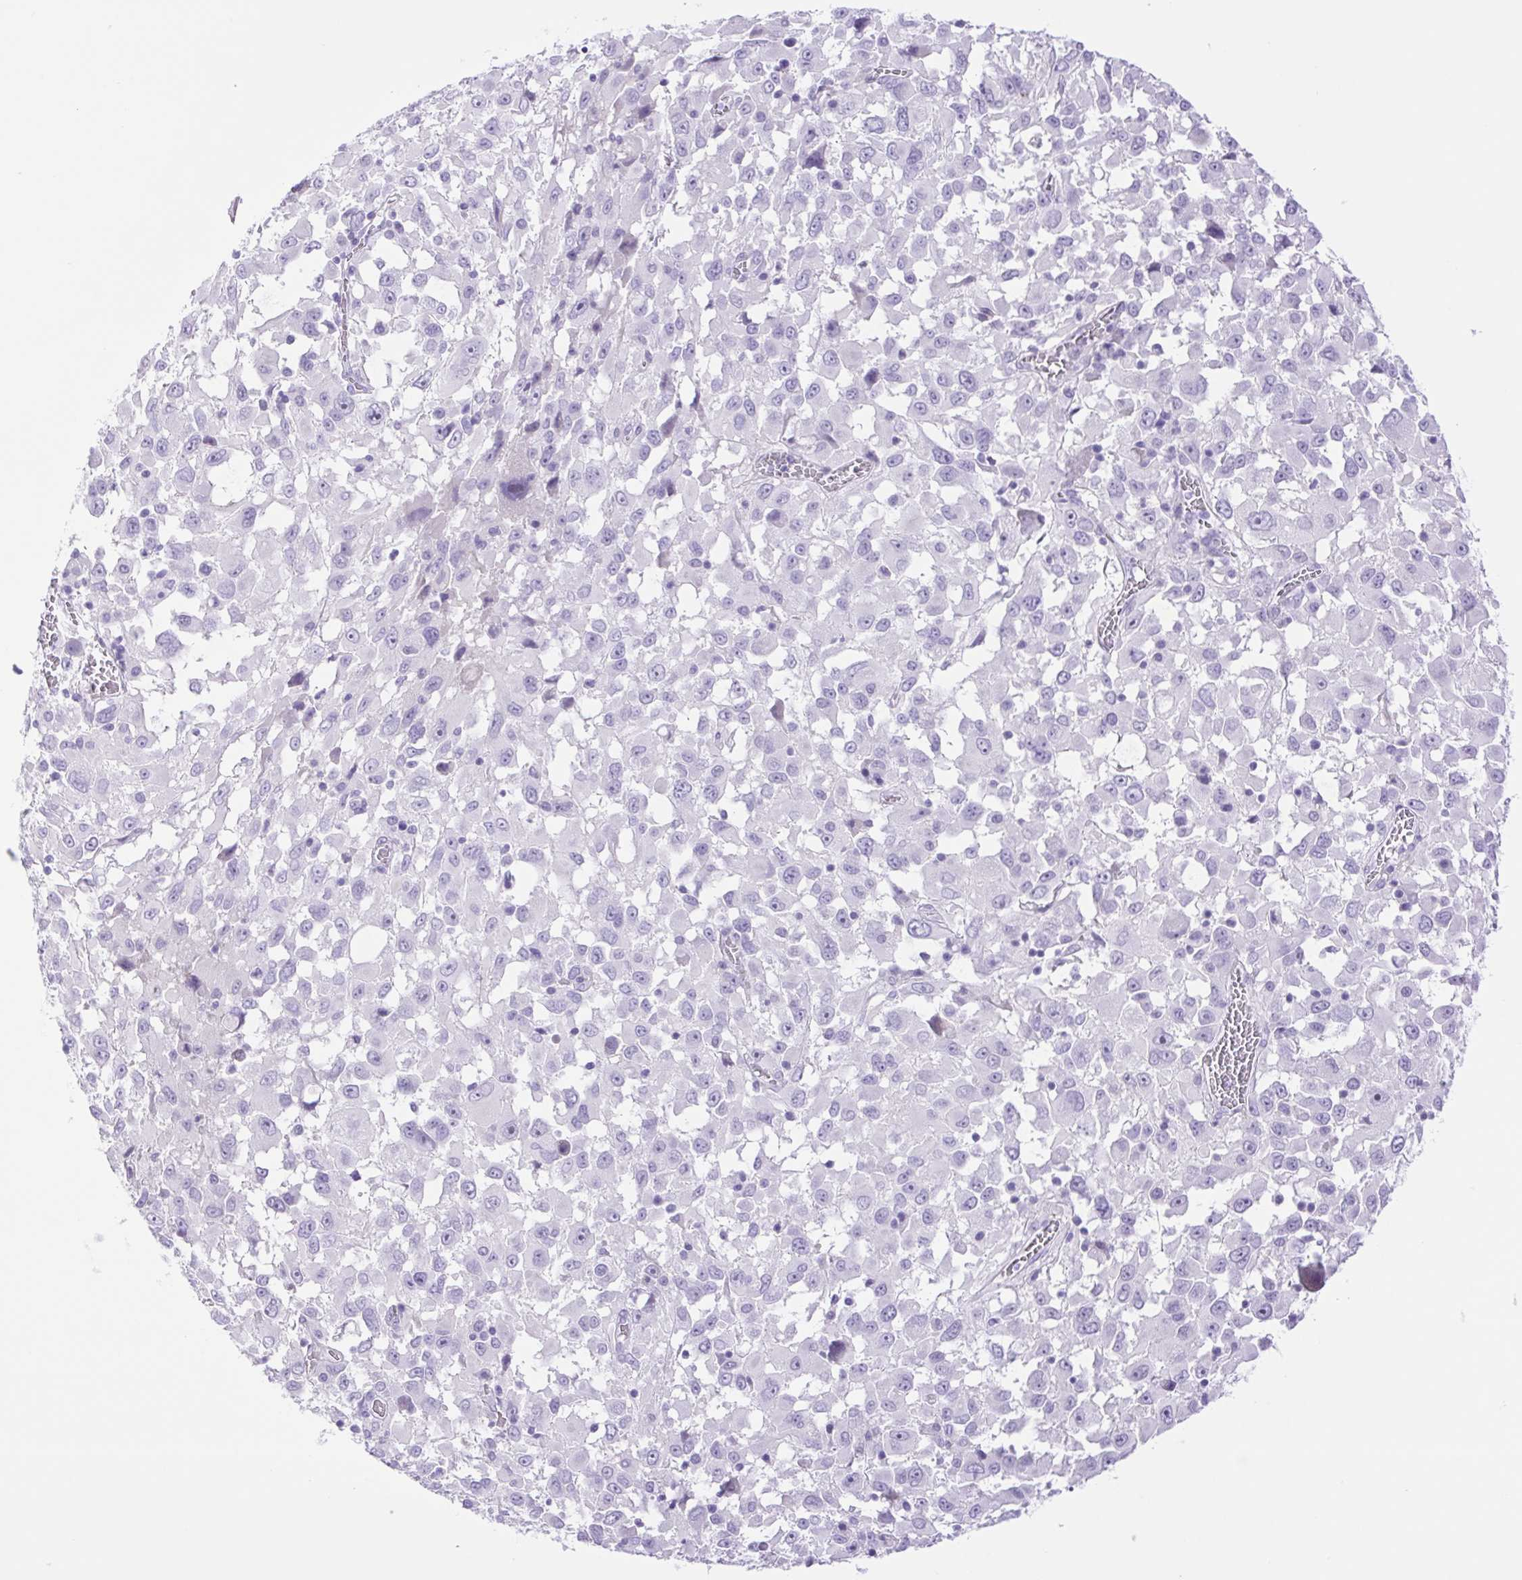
{"staining": {"intensity": "negative", "quantity": "none", "location": "none"}, "tissue": "melanoma", "cell_type": "Tumor cells", "image_type": "cancer", "snomed": [{"axis": "morphology", "description": "Malignant melanoma, Metastatic site"}, {"axis": "topography", "description": "Soft tissue"}], "caption": "High magnification brightfield microscopy of melanoma stained with DAB (brown) and counterstained with hematoxylin (blue): tumor cells show no significant expression. (Brightfield microscopy of DAB (3,3'-diaminobenzidine) IHC at high magnification).", "gene": "CDSN", "patient": {"sex": "male", "age": 50}}